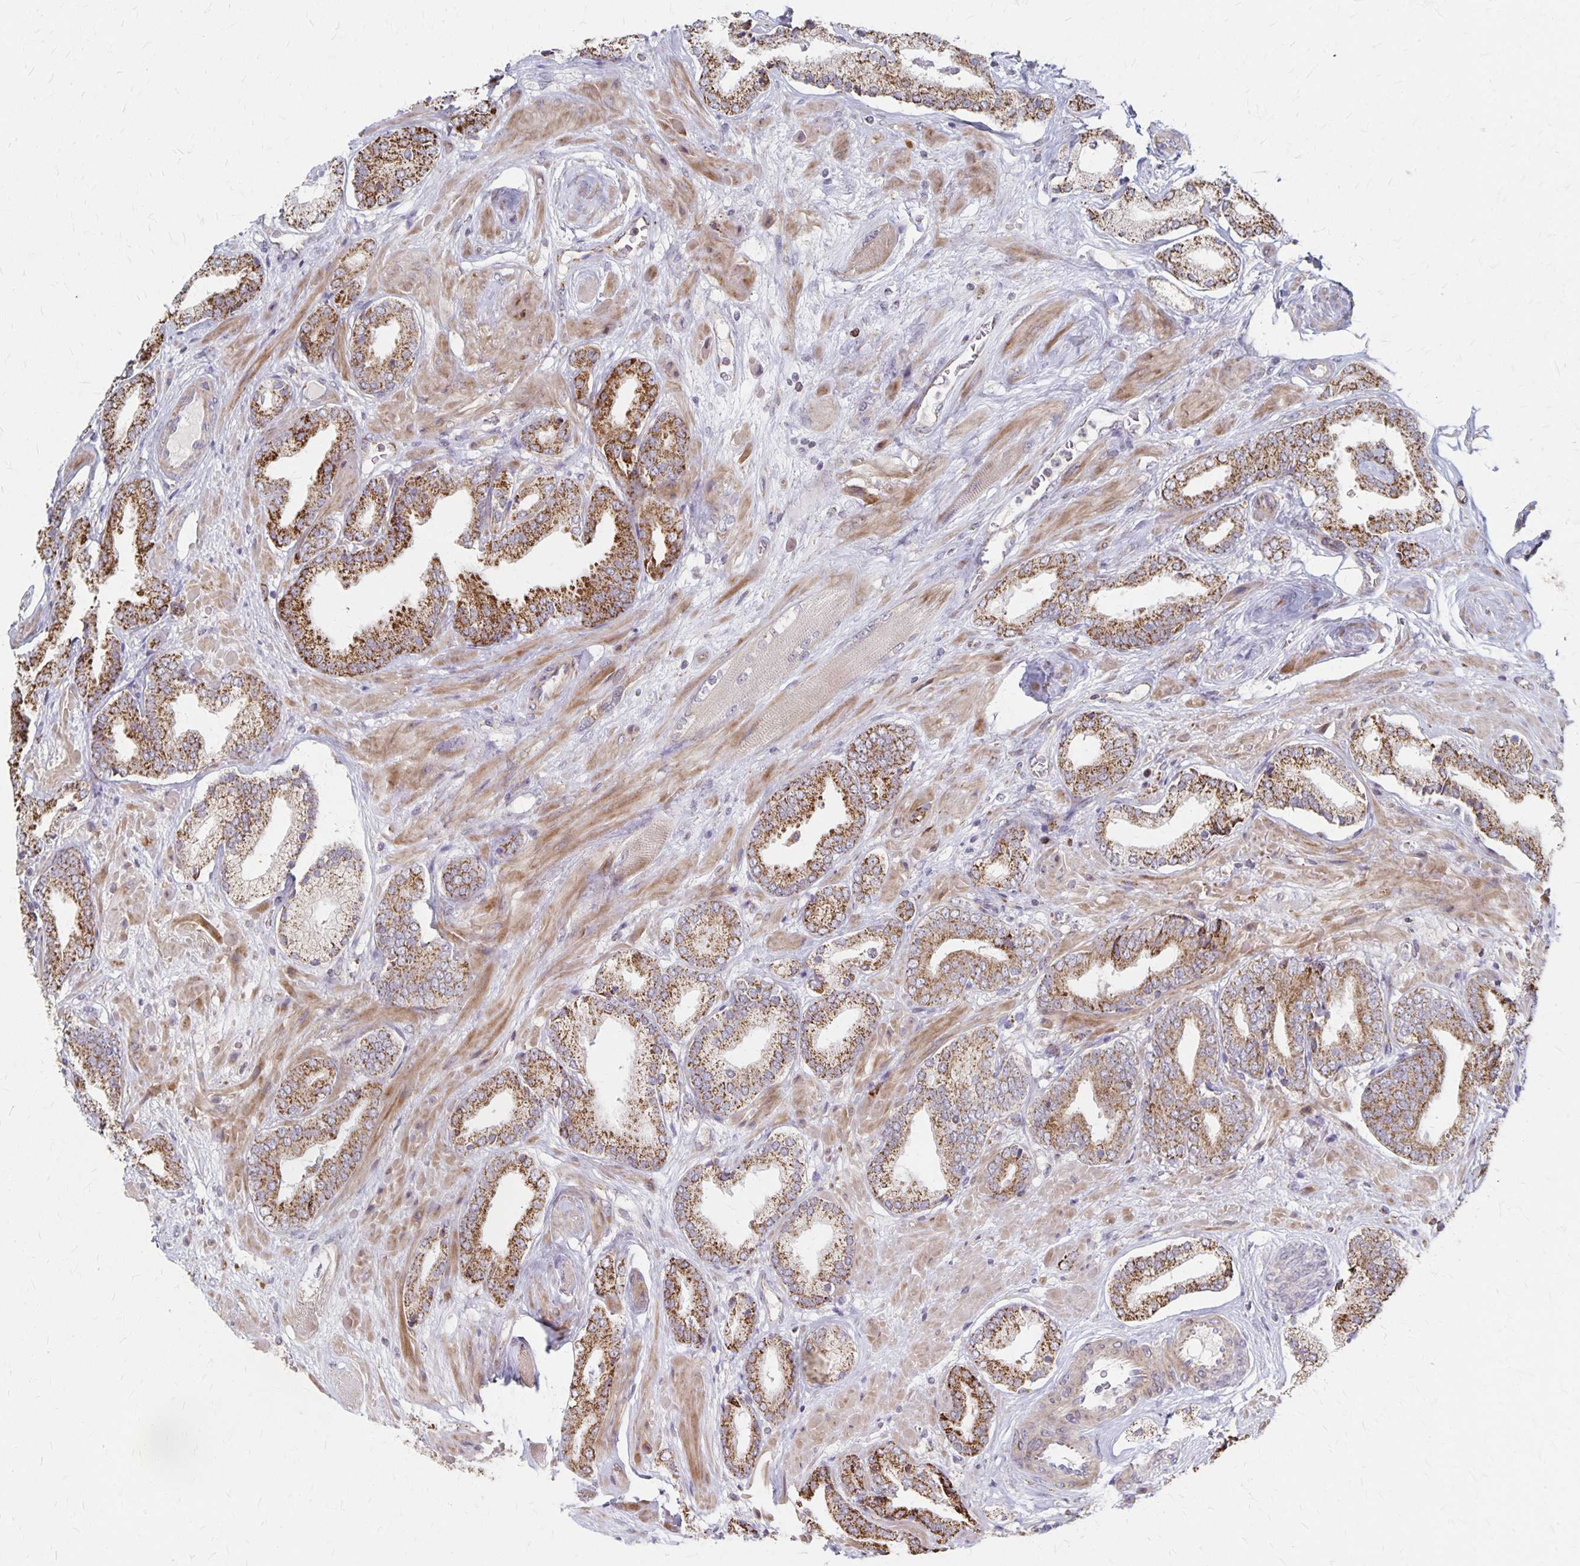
{"staining": {"intensity": "strong", "quantity": ">75%", "location": "cytoplasmic/membranous"}, "tissue": "prostate cancer", "cell_type": "Tumor cells", "image_type": "cancer", "snomed": [{"axis": "morphology", "description": "Adenocarcinoma, High grade"}, {"axis": "topography", "description": "Prostate"}], "caption": "A histopathology image of prostate adenocarcinoma (high-grade) stained for a protein reveals strong cytoplasmic/membranous brown staining in tumor cells.", "gene": "DYRK4", "patient": {"sex": "male", "age": 56}}